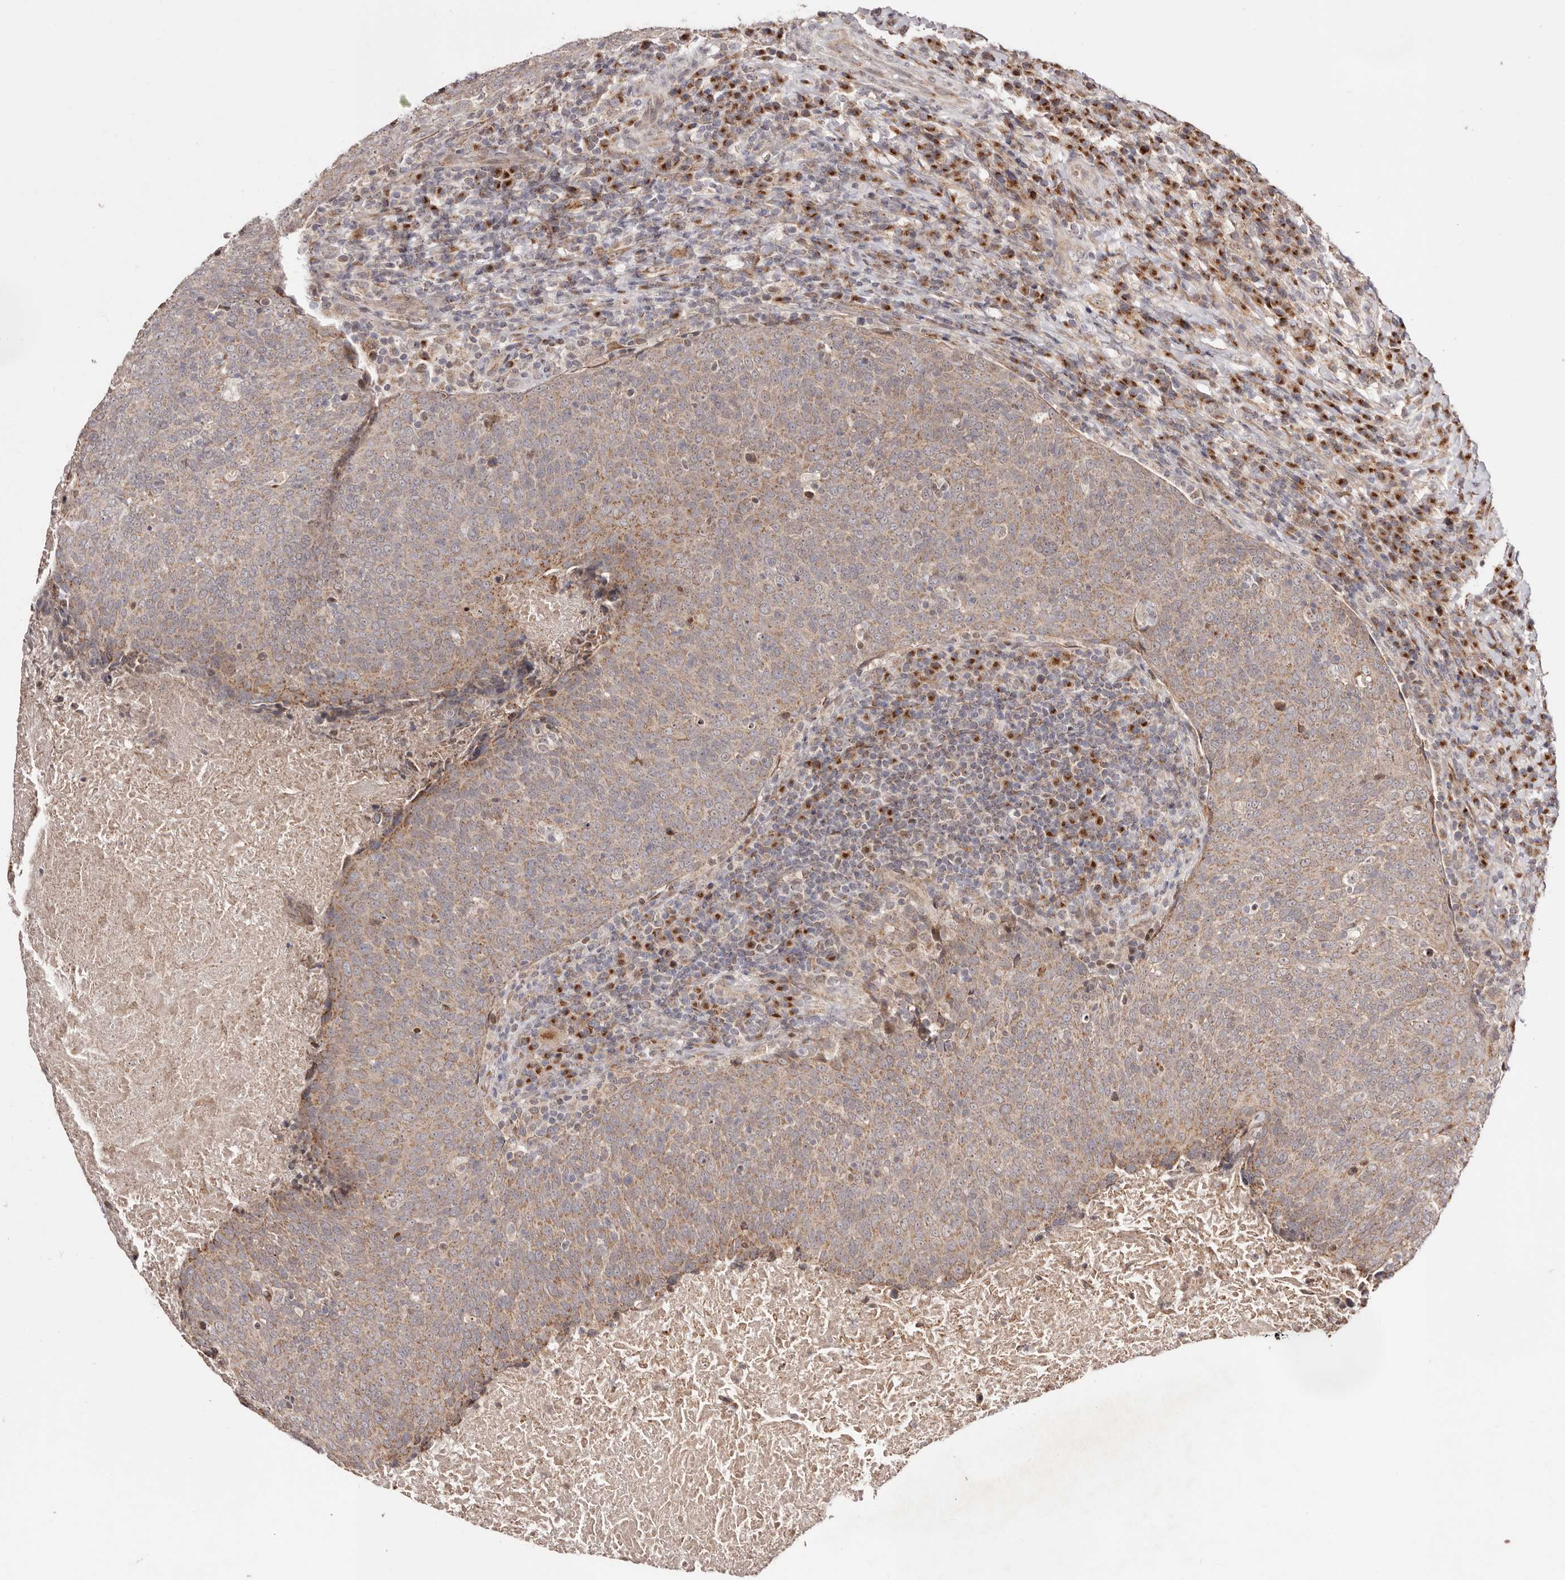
{"staining": {"intensity": "moderate", "quantity": ">75%", "location": "cytoplasmic/membranous"}, "tissue": "head and neck cancer", "cell_type": "Tumor cells", "image_type": "cancer", "snomed": [{"axis": "morphology", "description": "Squamous cell carcinoma, NOS"}, {"axis": "morphology", "description": "Squamous cell carcinoma, metastatic, NOS"}, {"axis": "topography", "description": "Lymph node"}, {"axis": "topography", "description": "Head-Neck"}], "caption": "Head and neck cancer tissue demonstrates moderate cytoplasmic/membranous staining in approximately >75% of tumor cells, visualized by immunohistochemistry.", "gene": "EGR3", "patient": {"sex": "male", "age": 62}}